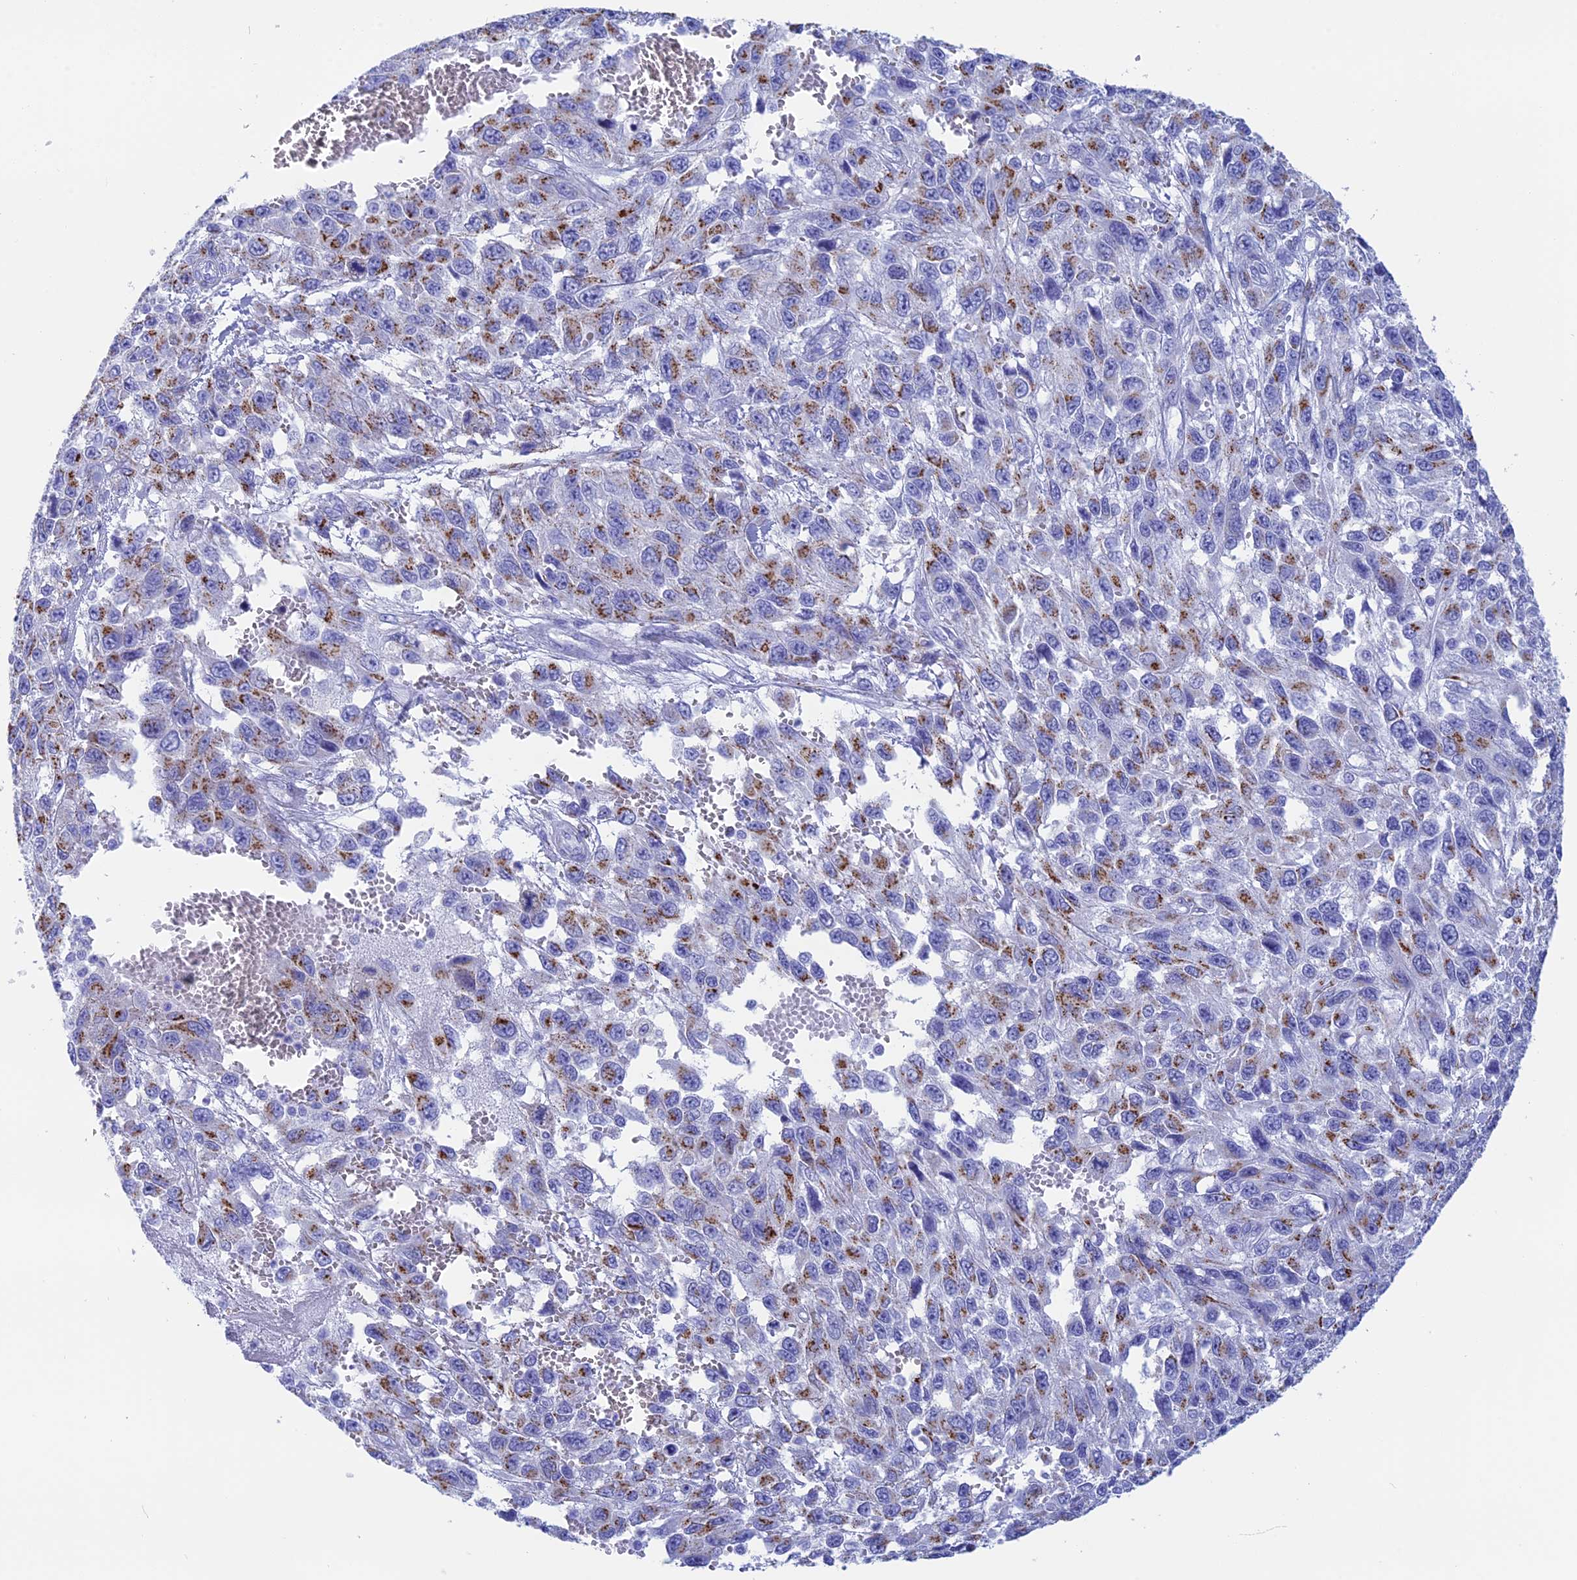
{"staining": {"intensity": "moderate", "quantity": "25%-75%", "location": "cytoplasmic/membranous"}, "tissue": "melanoma", "cell_type": "Tumor cells", "image_type": "cancer", "snomed": [{"axis": "morphology", "description": "Normal tissue, NOS"}, {"axis": "morphology", "description": "Malignant melanoma, NOS"}, {"axis": "topography", "description": "Skin"}], "caption": "There is medium levels of moderate cytoplasmic/membranous positivity in tumor cells of malignant melanoma, as demonstrated by immunohistochemical staining (brown color).", "gene": "ERICH4", "patient": {"sex": "female", "age": 96}}